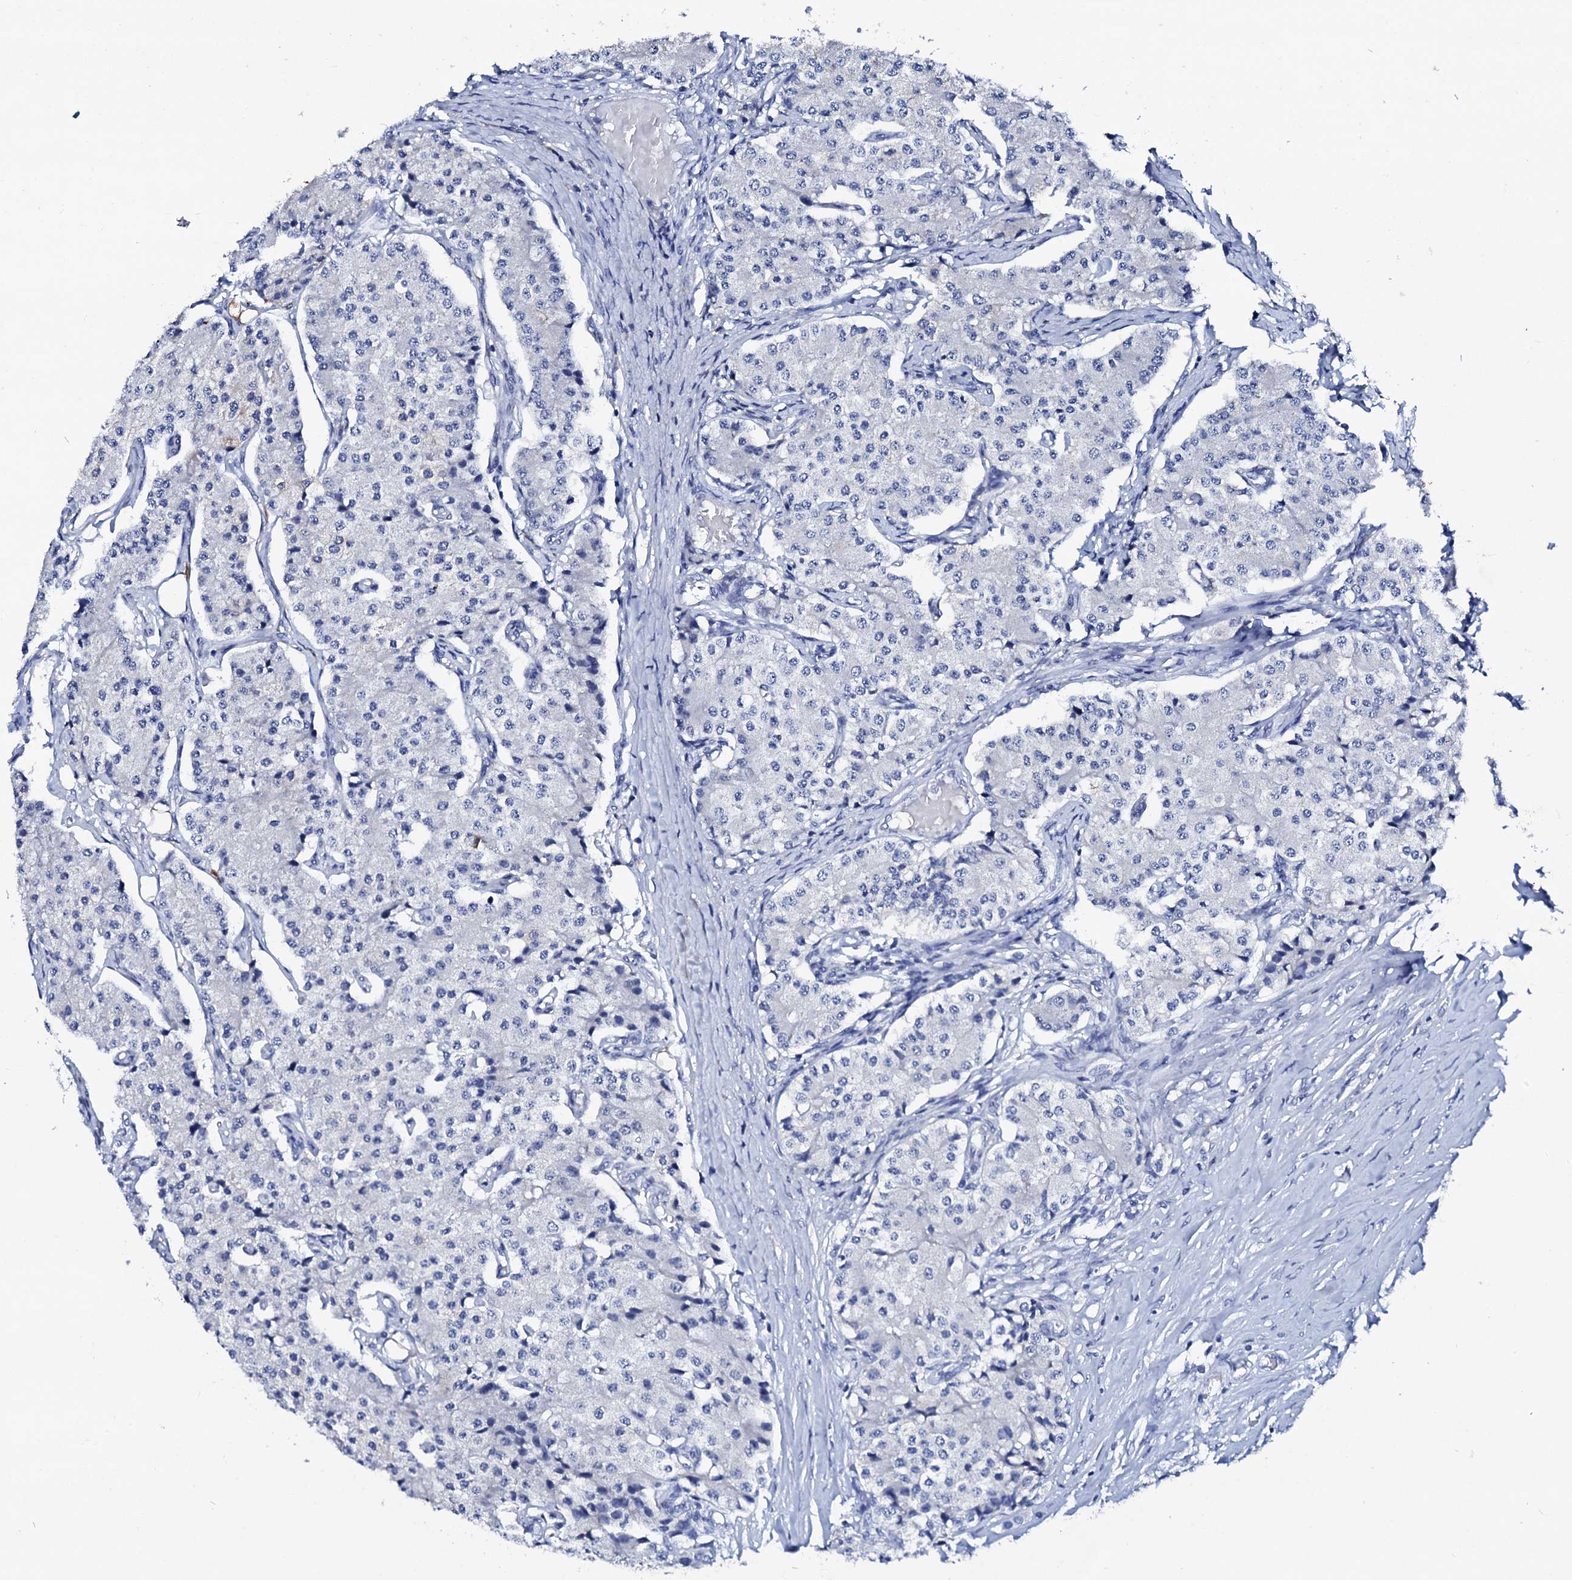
{"staining": {"intensity": "weak", "quantity": "<25%", "location": "cytoplasmic/membranous"}, "tissue": "carcinoid", "cell_type": "Tumor cells", "image_type": "cancer", "snomed": [{"axis": "morphology", "description": "Carcinoid, malignant, NOS"}, {"axis": "topography", "description": "Colon"}], "caption": "High power microscopy histopathology image of an immunohistochemistry (IHC) histopathology image of carcinoid (malignant), revealing no significant expression in tumor cells.", "gene": "GLB1L3", "patient": {"sex": "female", "age": 52}}